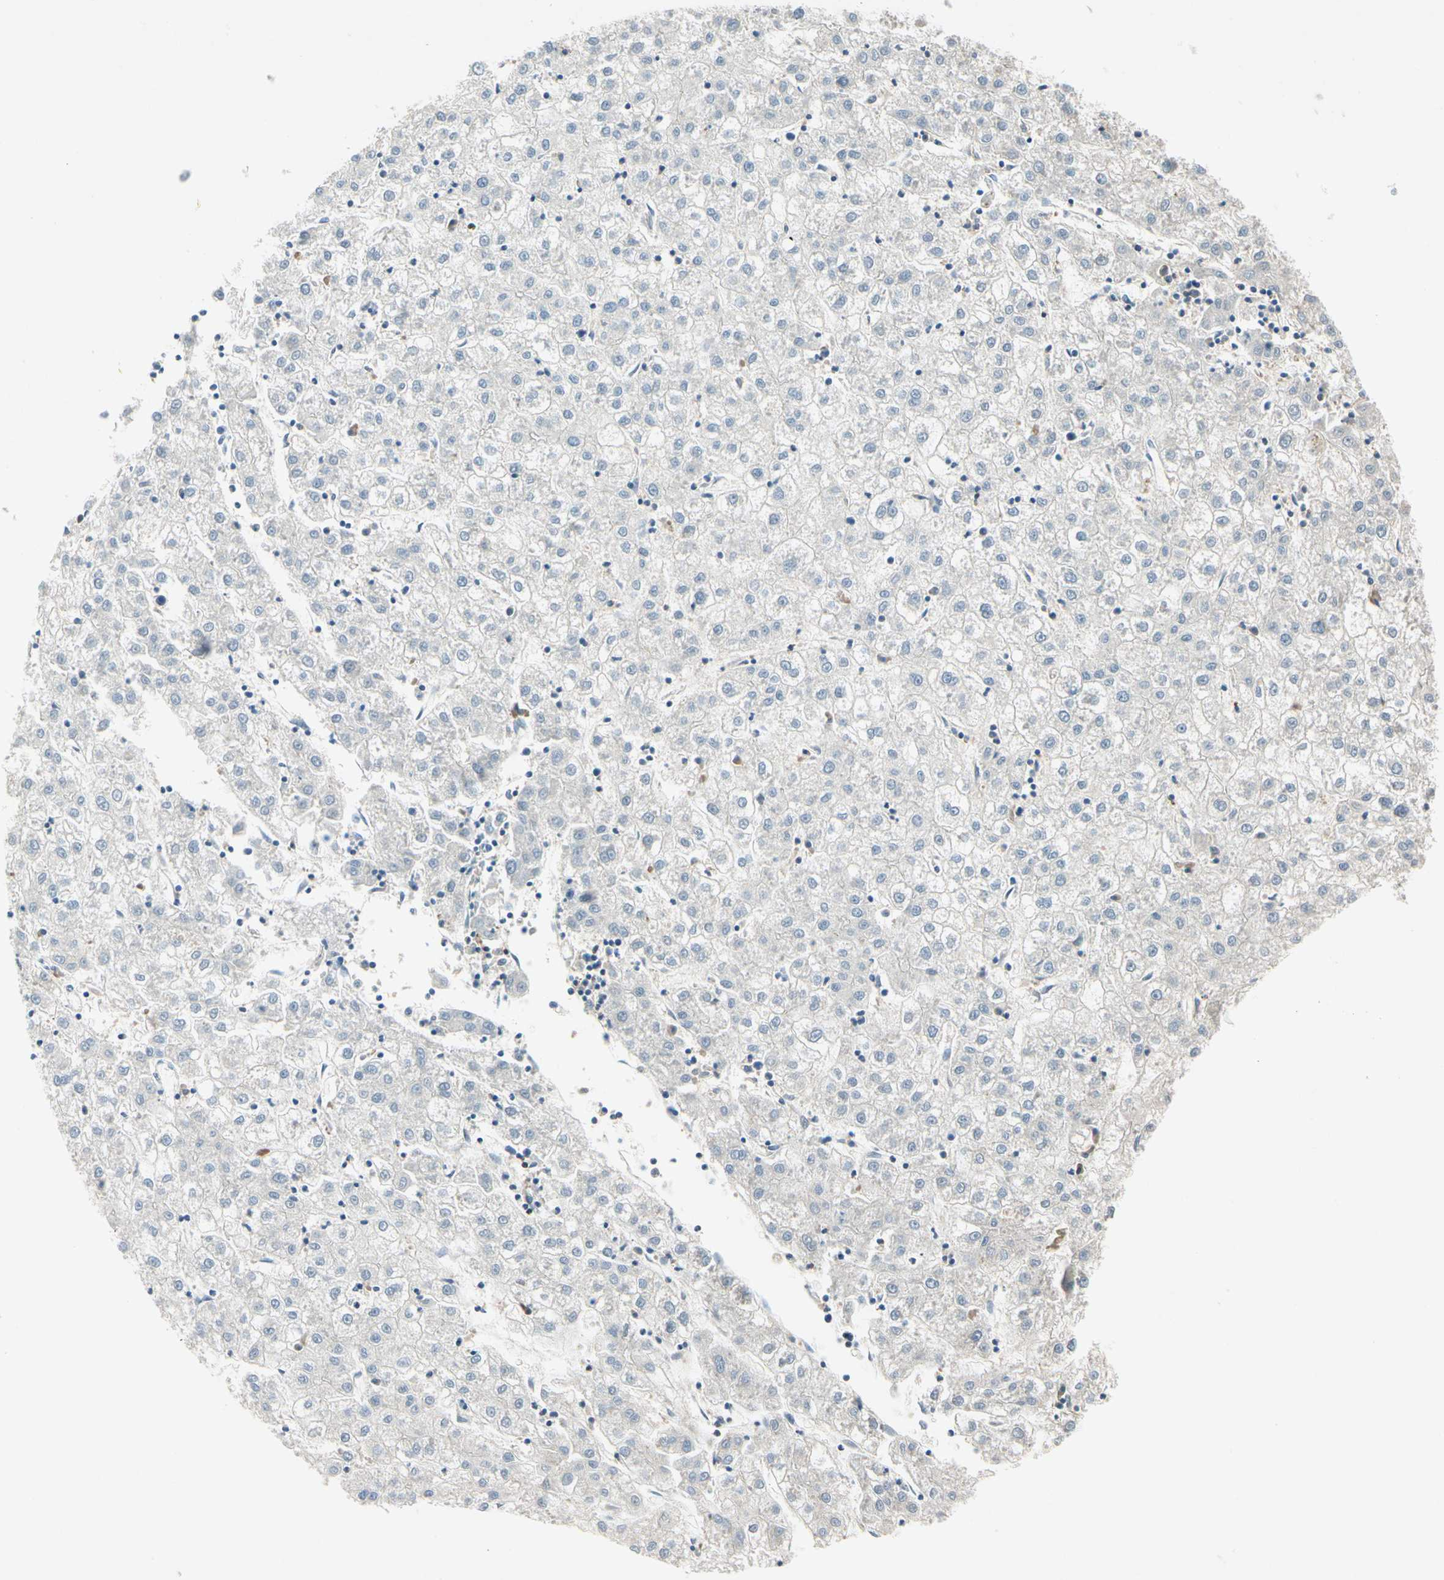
{"staining": {"intensity": "negative", "quantity": "none", "location": "none"}, "tissue": "liver cancer", "cell_type": "Tumor cells", "image_type": "cancer", "snomed": [{"axis": "morphology", "description": "Carcinoma, Hepatocellular, NOS"}, {"axis": "topography", "description": "Liver"}], "caption": "IHC micrograph of human liver hepatocellular carcinoma stained for a protein (brown), which displays no expression in tumor cells.", "gene": "WIPI1", "patient": {"sex": "male", "age": 72}}